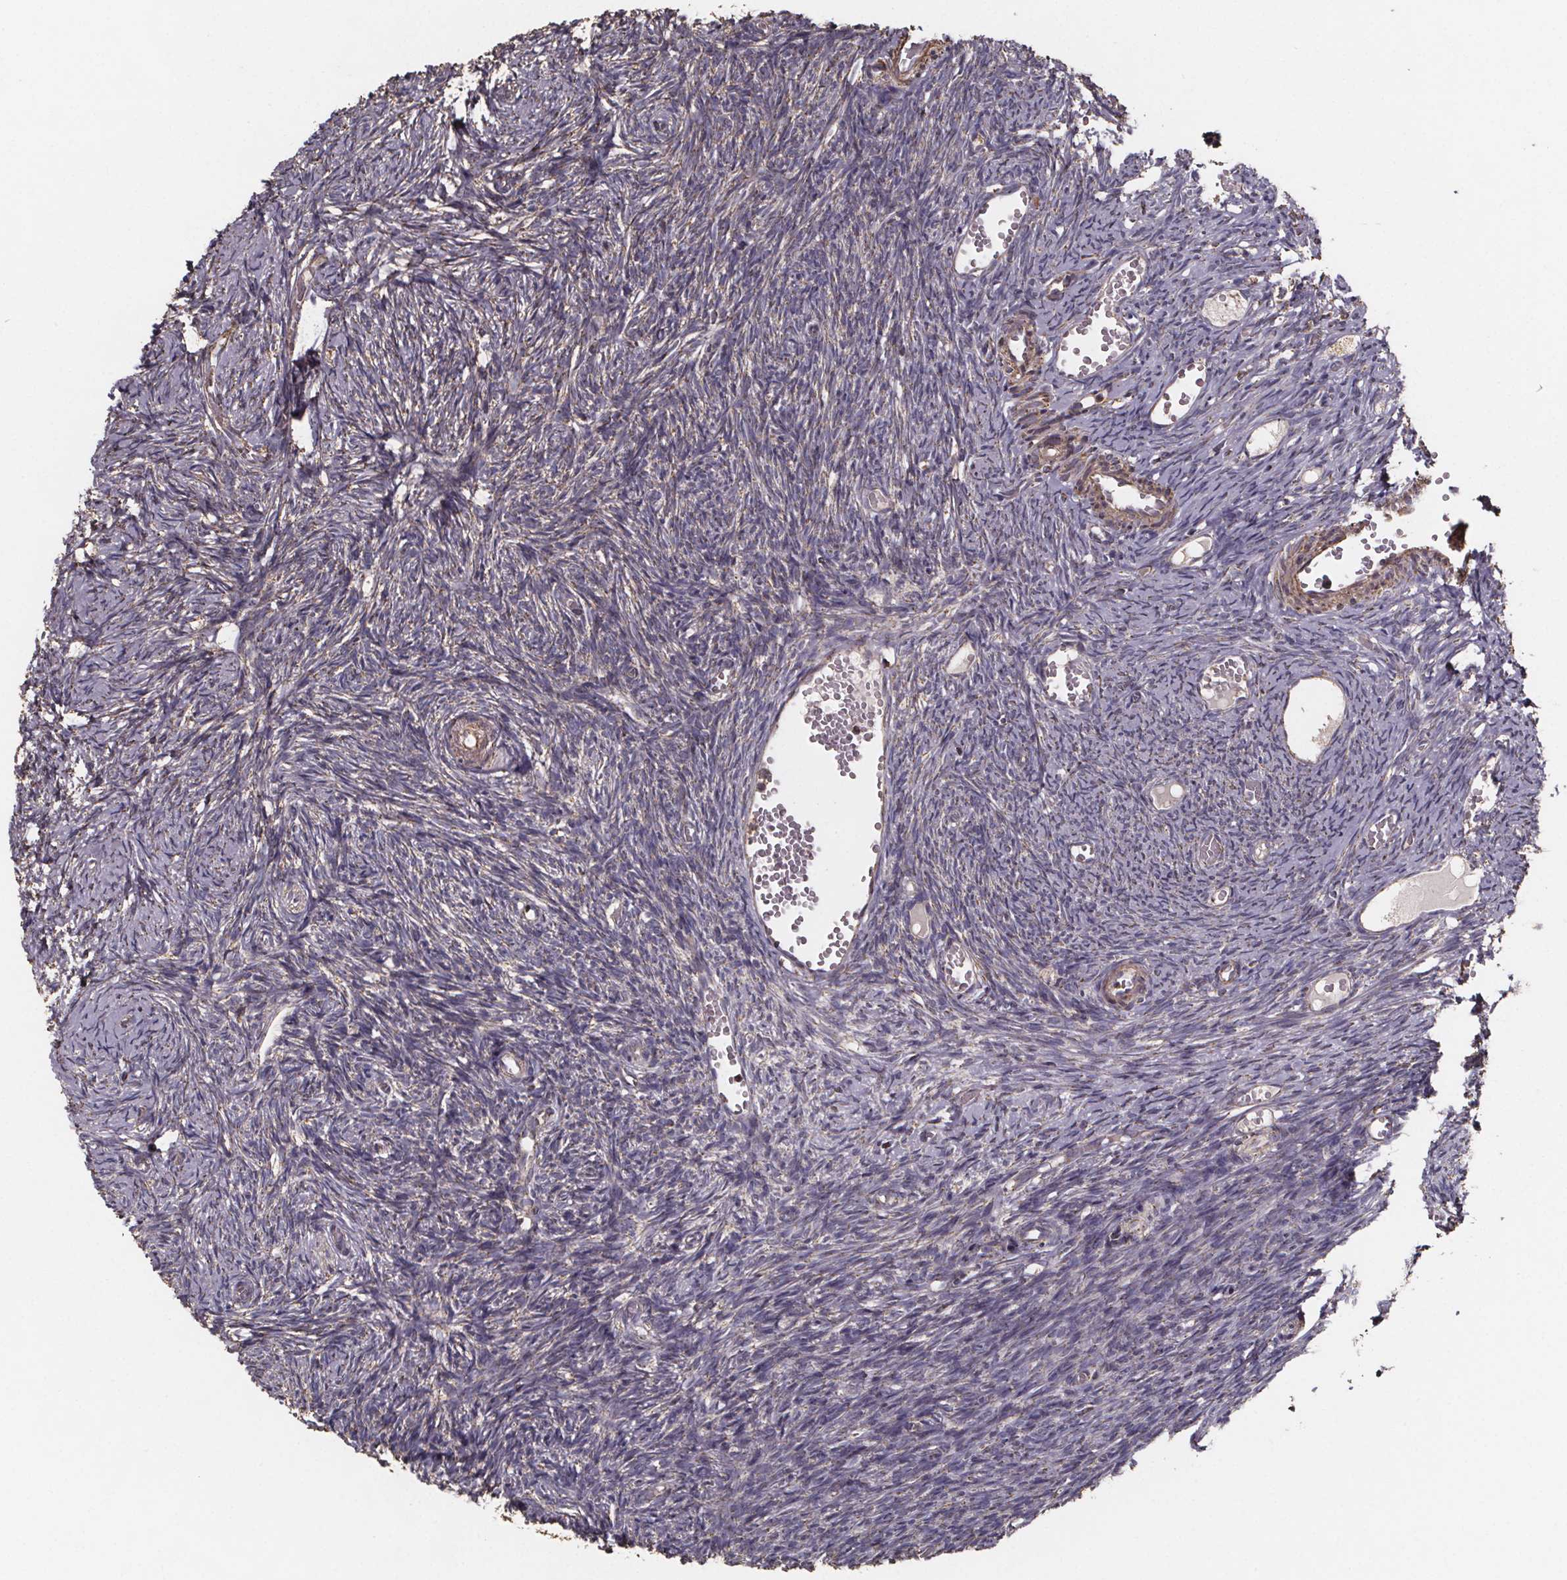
{"staining": {"intensity": "weak", "quantity": "<25%", "location": "cytoplasmic/membranous"}, "tissue": "ovary", "cell_type": "Ovarian stroma cells", "image_type": "normal", "snomed": [{"axis": "morphology", "description": "Normal tissue, NOS"}, {"axis": "topography", "description": "Ovary"}], "caption": "IHC of normal ovary shows no expression in ovarian stroma cells. (DAB (3,3'-diaminobenzidine) immunohistochemistry with hematoxylin counter stain).", "gene": "SLC35D2", "patient": {"sex": "female", "age": 39}}